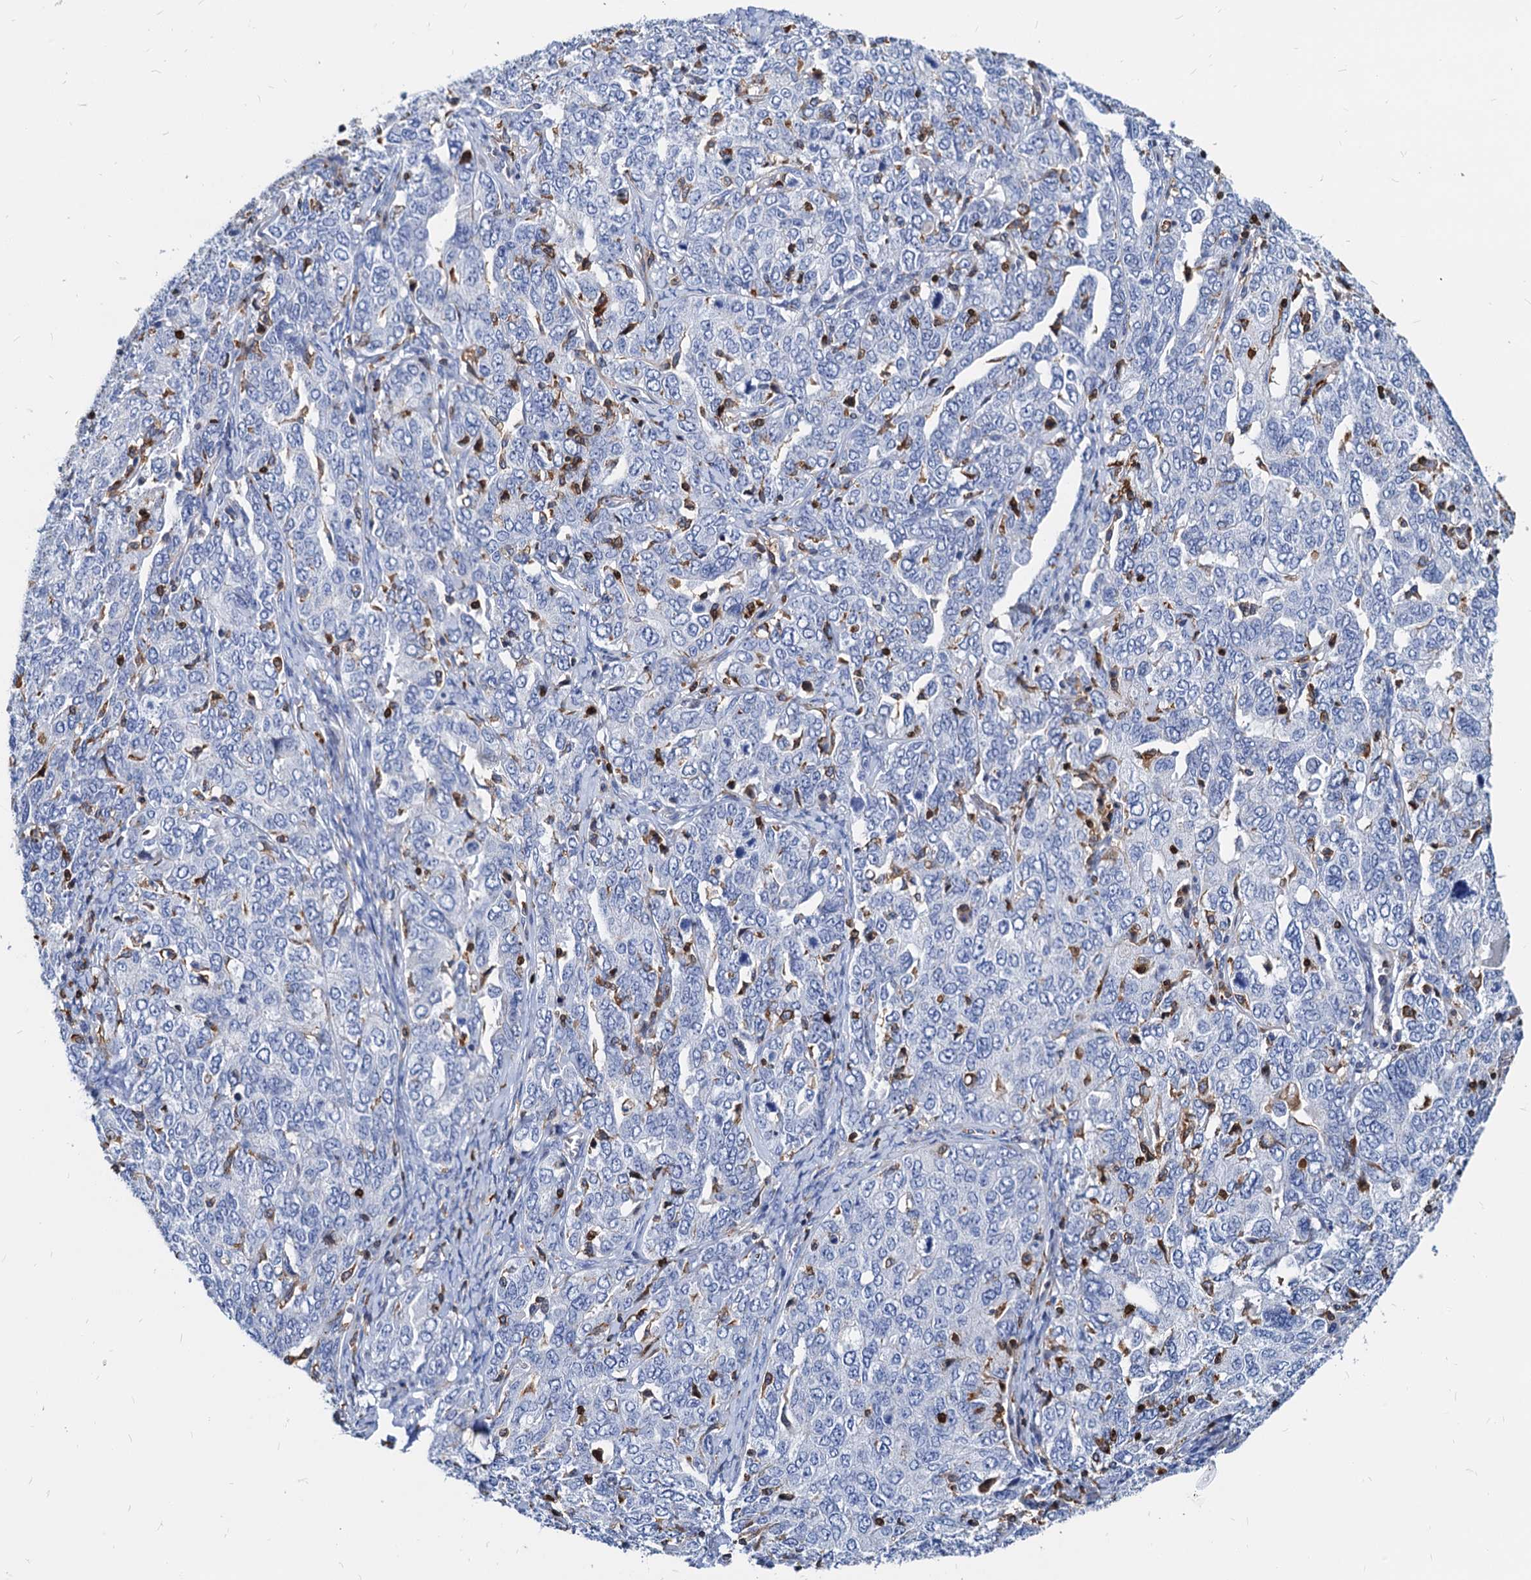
{"staining": {"intensity": "negative", "quantity": "none", "location": "none"}, "tissue": "ovarian cancer", "cell_type": "Tumor cells", "image_type": "cancer", "snomed": [{"axis": "morphology", "description": "Carcinoma, endometroid"}, {"axis": "topography", "description": "Ovary"}], "caption": "The photomicrograph reveals no significant positivity in tumor cells of ovarian endometroid carcinoma.", "gene": "LCP2", "patient": {"sex": "female", "age": 62}}